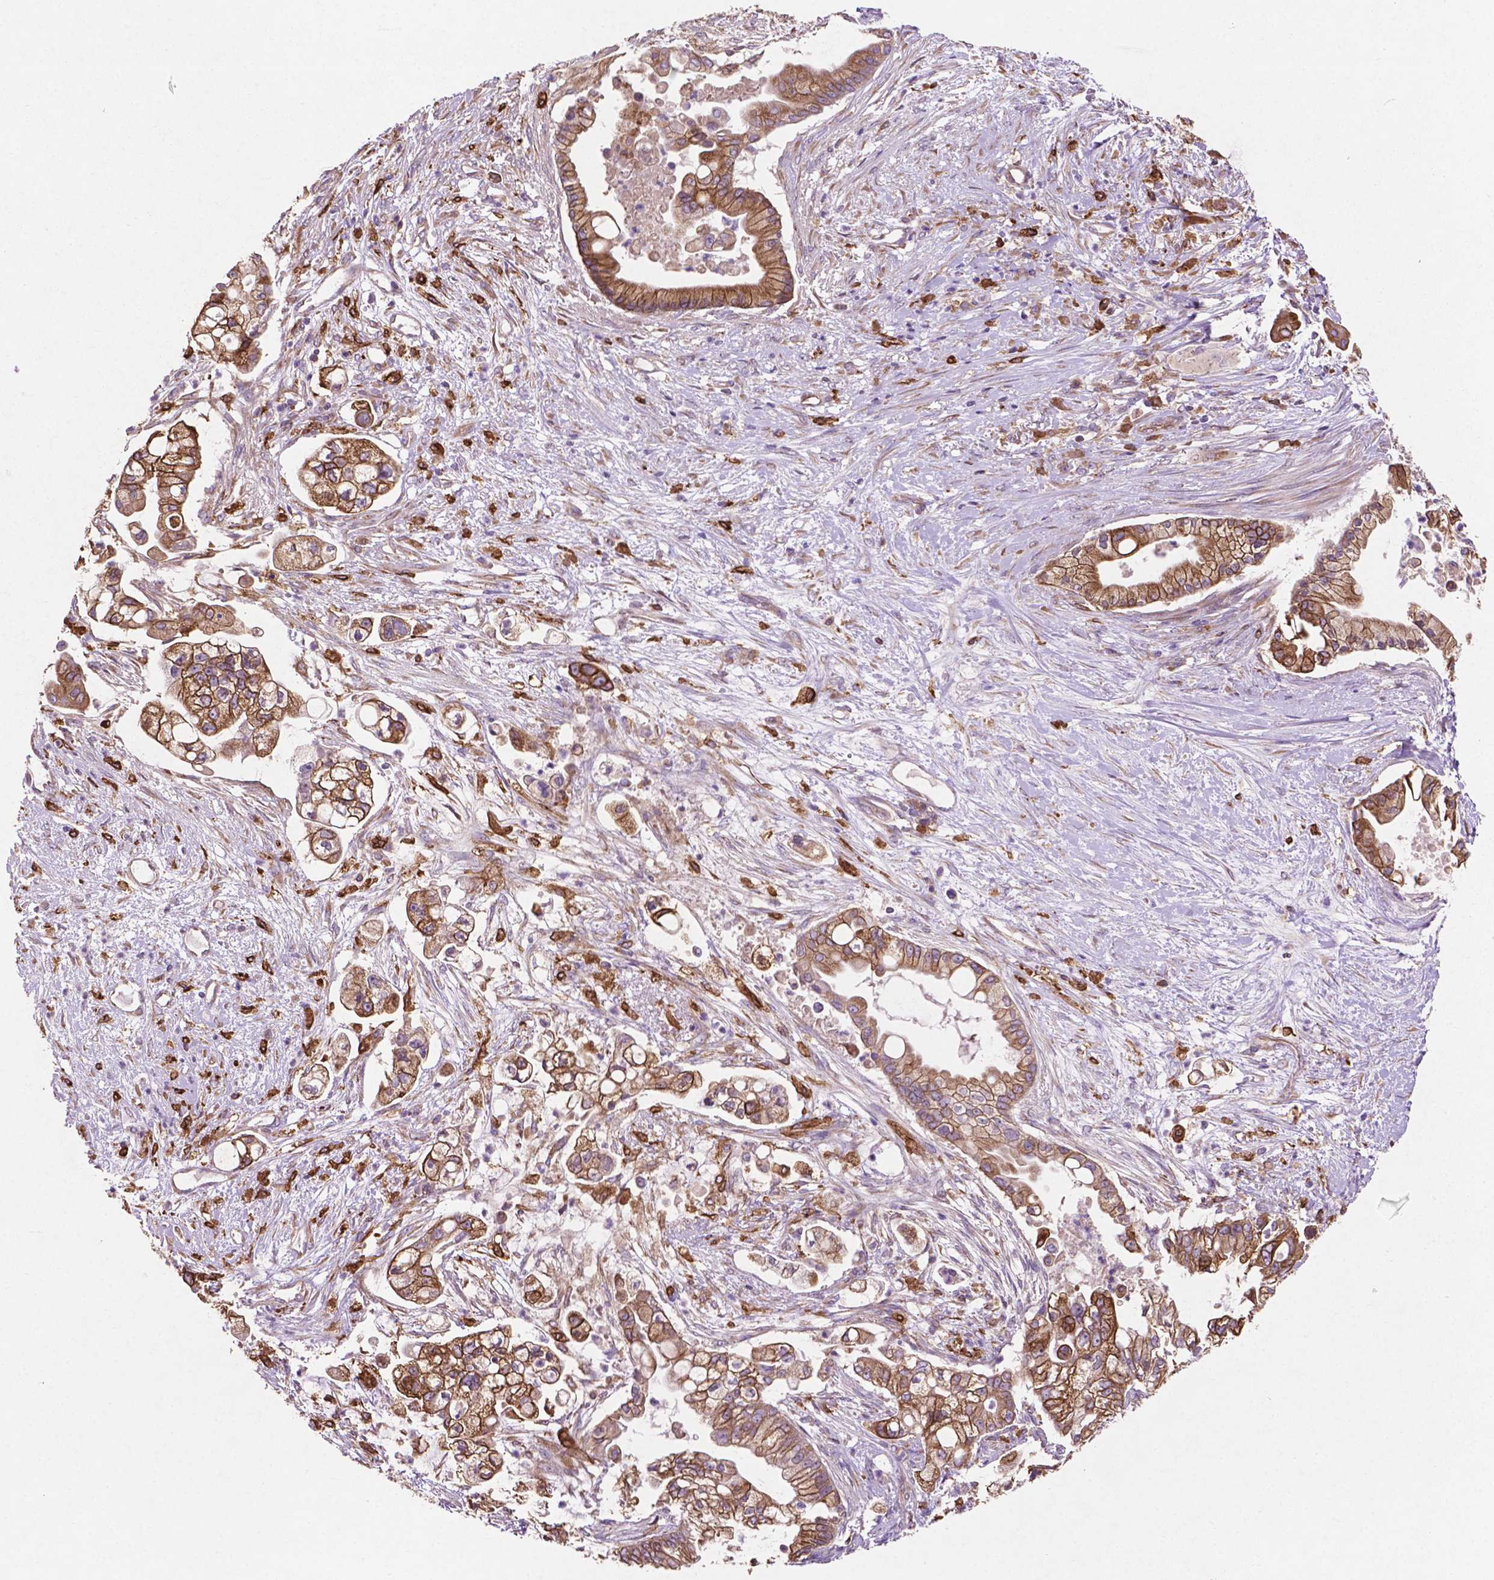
{"staining": {"intensity": "strong", "quantity": ">75%", "location": "cytoplasmic/membranous"}, "tissue": "pancreatic cancer", "cell_type": "Tumor cells", "image_type": "cancer", "snomed": [{"axis": "morphology", "description": "Adenocarcinoma, NOS"}, {"axis": "topography", "description": "Pancreas"}], "caption": "Protein analysis of pancreatic cancer tissue reveals strong cytoplasmic/membranous expression in approximately >75% of tumor cells.", "gene": "MBTPS1", "patient": {"sex": "female", "age": 69}}